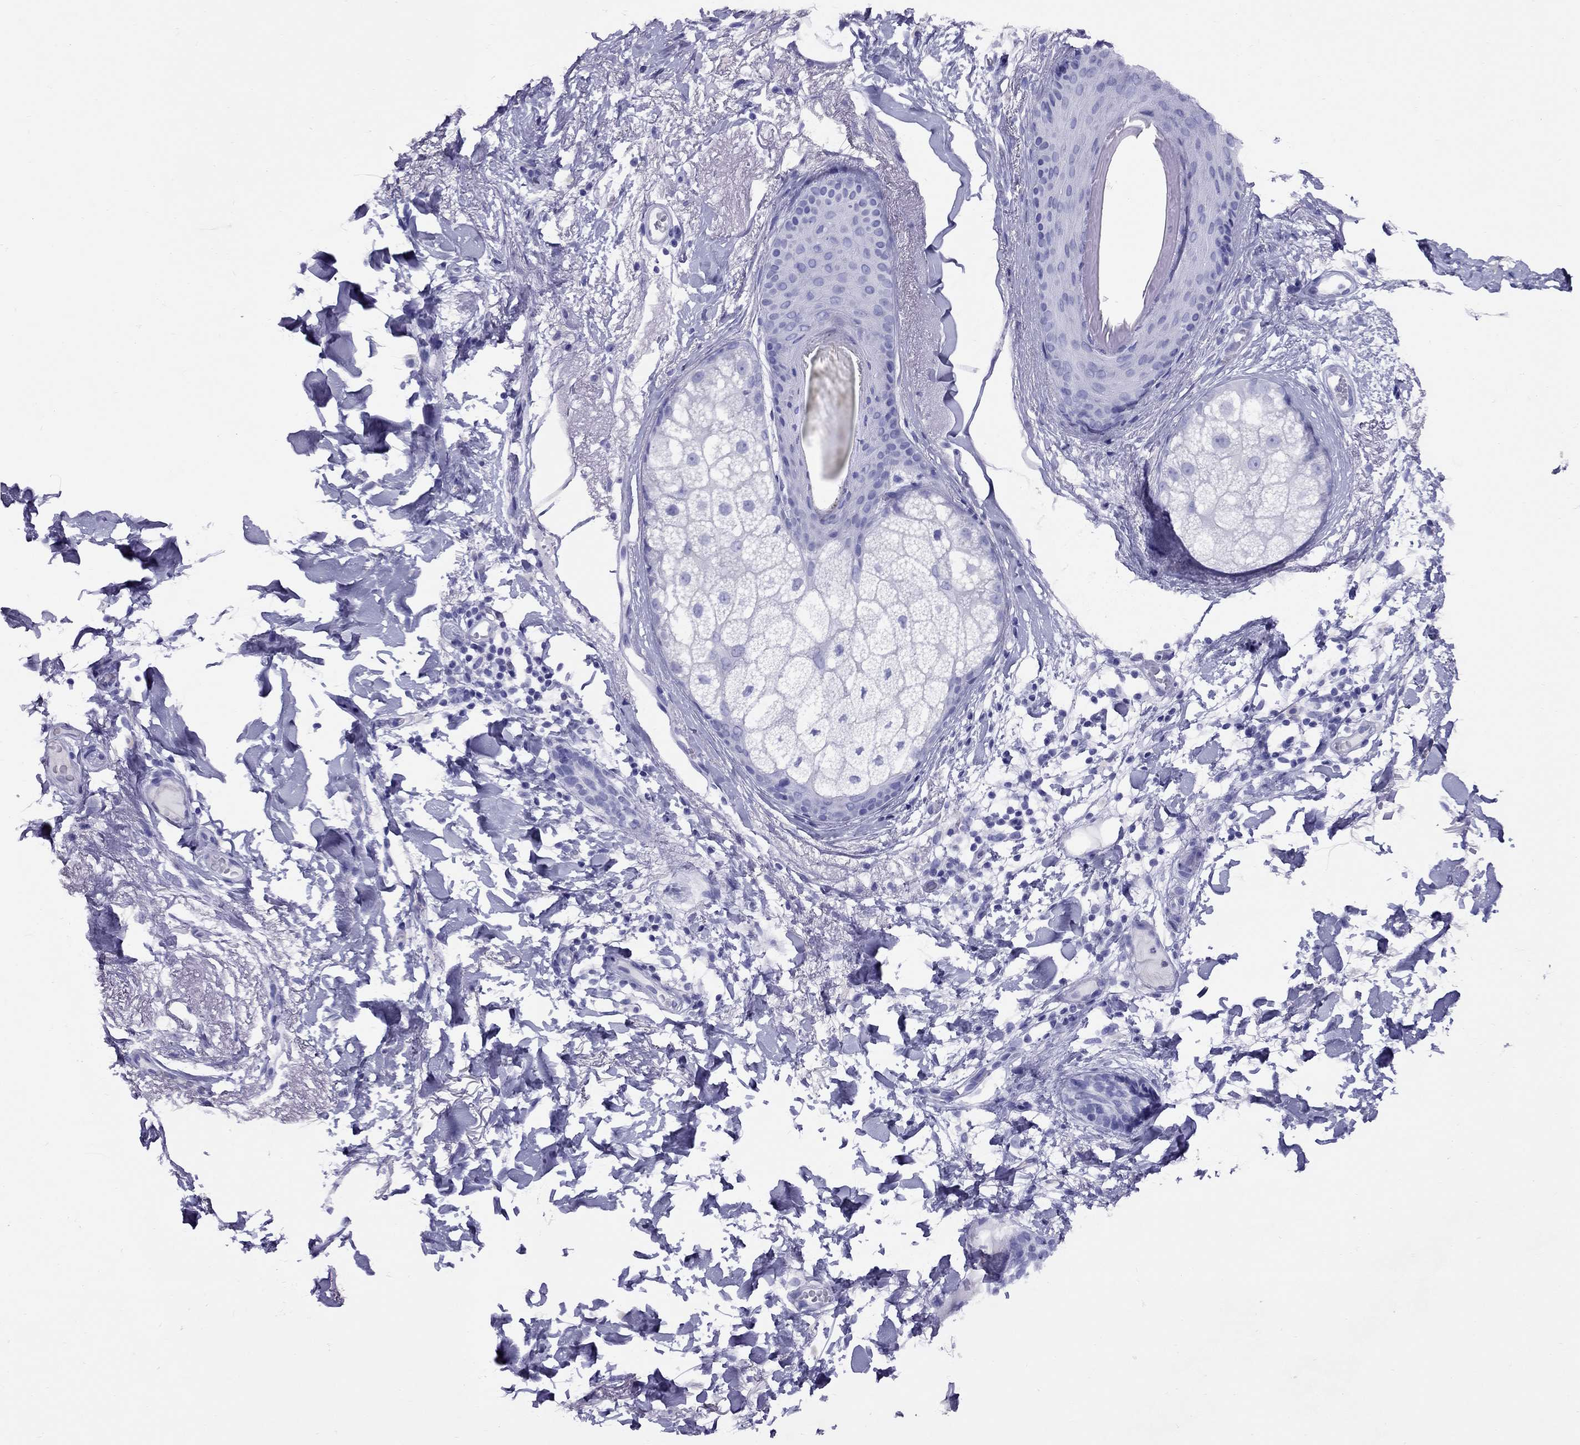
{"staining": {"intensity": "negative", "quantity": "none", "location": "none"}, "tissue": "skin cancer", "cell_type": "Tumor cells", "image_type": "cancer", "snomed": [{"axis": "morphology", "description": "Normal tissue, NOS"}, {"axis": "morphology", "description": "Basal cell carcinoma"}, {"axis": "topography", "description": "Skin"}], "caption": "Human basal cell carcinoma (skin) stained for a protein using IHC displays no staining in tumor cells.", "gene": "AVPR1B", "patient": {"sex": "male", "age": 84}}